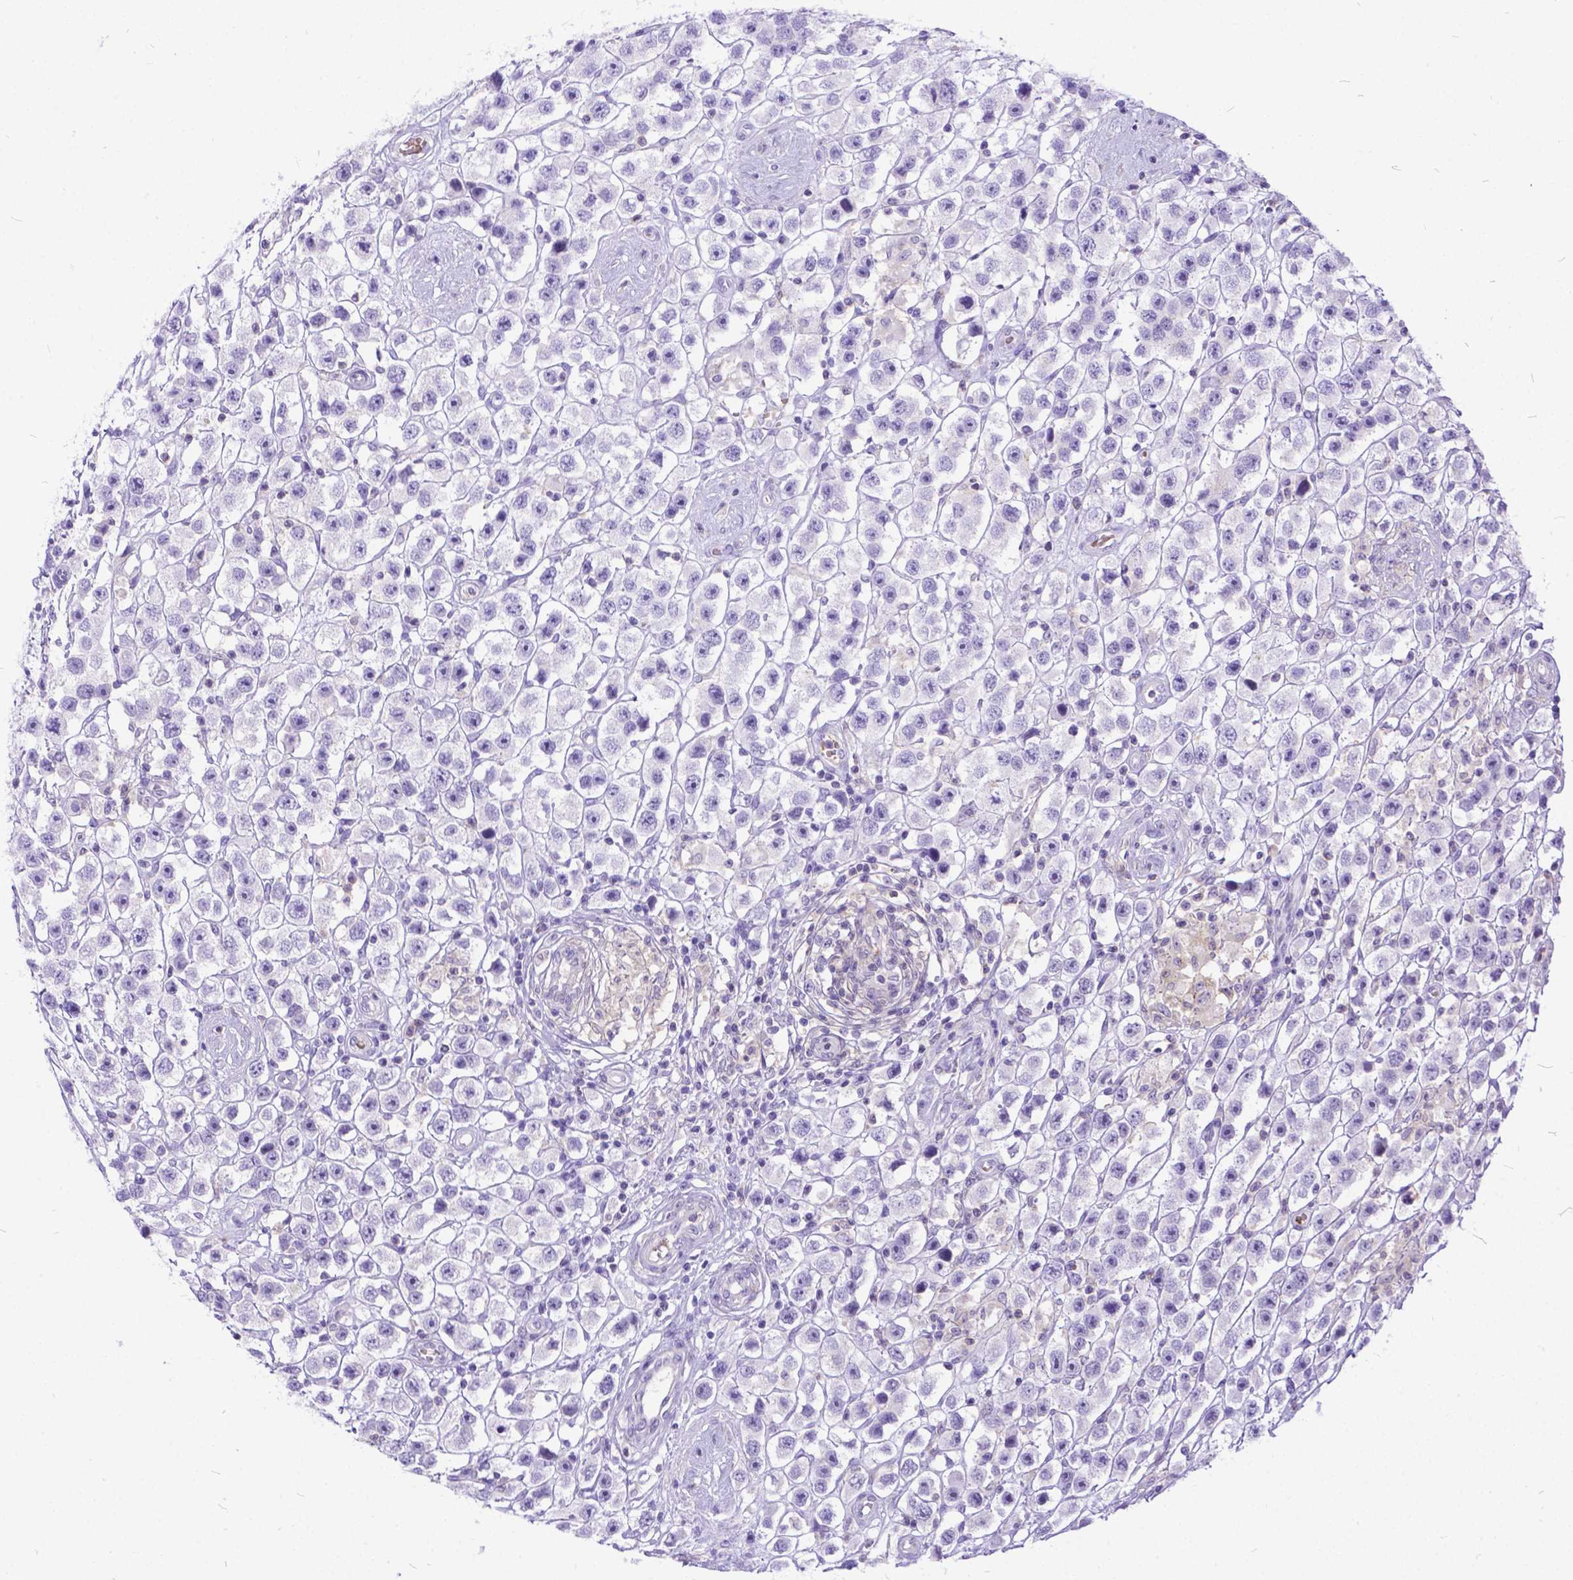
{"staining": {"intensity": "negative", "quantity": "none", "location": "none"}, "tissue": "testis cancer", "cell_type": "Tumor cells", "image_type": "cancer", "snomed": [{"axis": "morphology", "description": "Seminoma, NOS"}, {"axis": "topography", "description": "Testis"}], "caption": "Immunohistochemistry (IHC) histopathology image of neoplastic tissue: human seminoma (testis) stained with DAB (3,3'-diaminobenzidine) demonstrates no significant protein expression in tumor cells. Nuclei are stained in blue.", "gene": "TMEM169", "patient": {"sex": "male", "age": 45}}